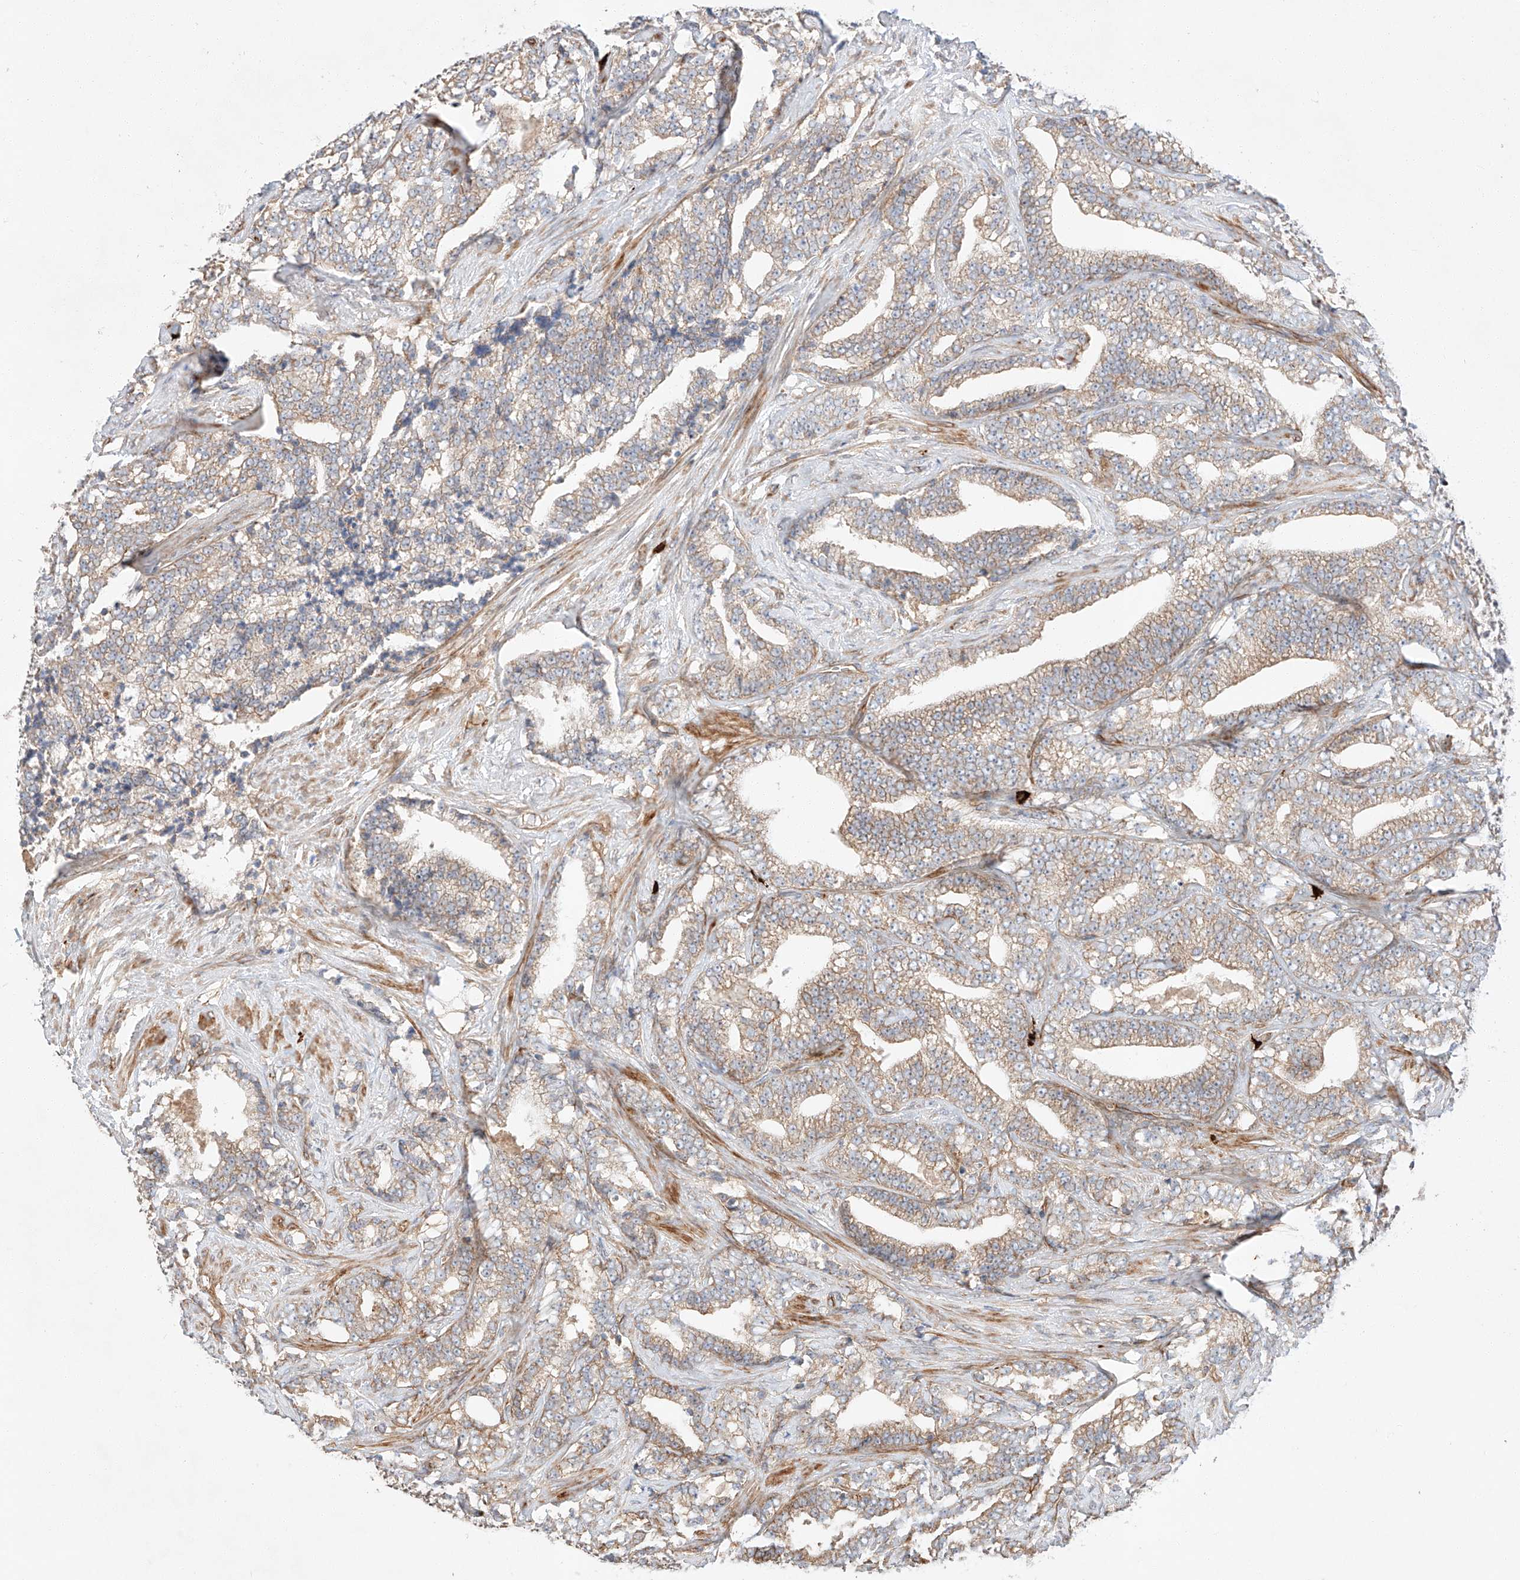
{"staining": {"intensity": "moderate", "quantity": "25%-75%", "location": "cytoplasmic/membranous"}, "tissue": "prostate cancer", "cell_type": "Tumor cells", "image_type": "cancer", "snomed": [{"axis": "morphology", "description": "Adenocarcinoma, High grade"}, {"axis": "topography", "description": "Prostate and seminal vesicle, NOS"}], "caption": "This micrograph exhibits prostate cancer stained with immunohistochemistry to label a protein in brown. The cytoplasmic/membranous of tumor cells show moderate positivity for the protein. Nuclei are counter-stained blue.", "gene": "MINDY4", "patient": {"sex": "male", "age": 67}}